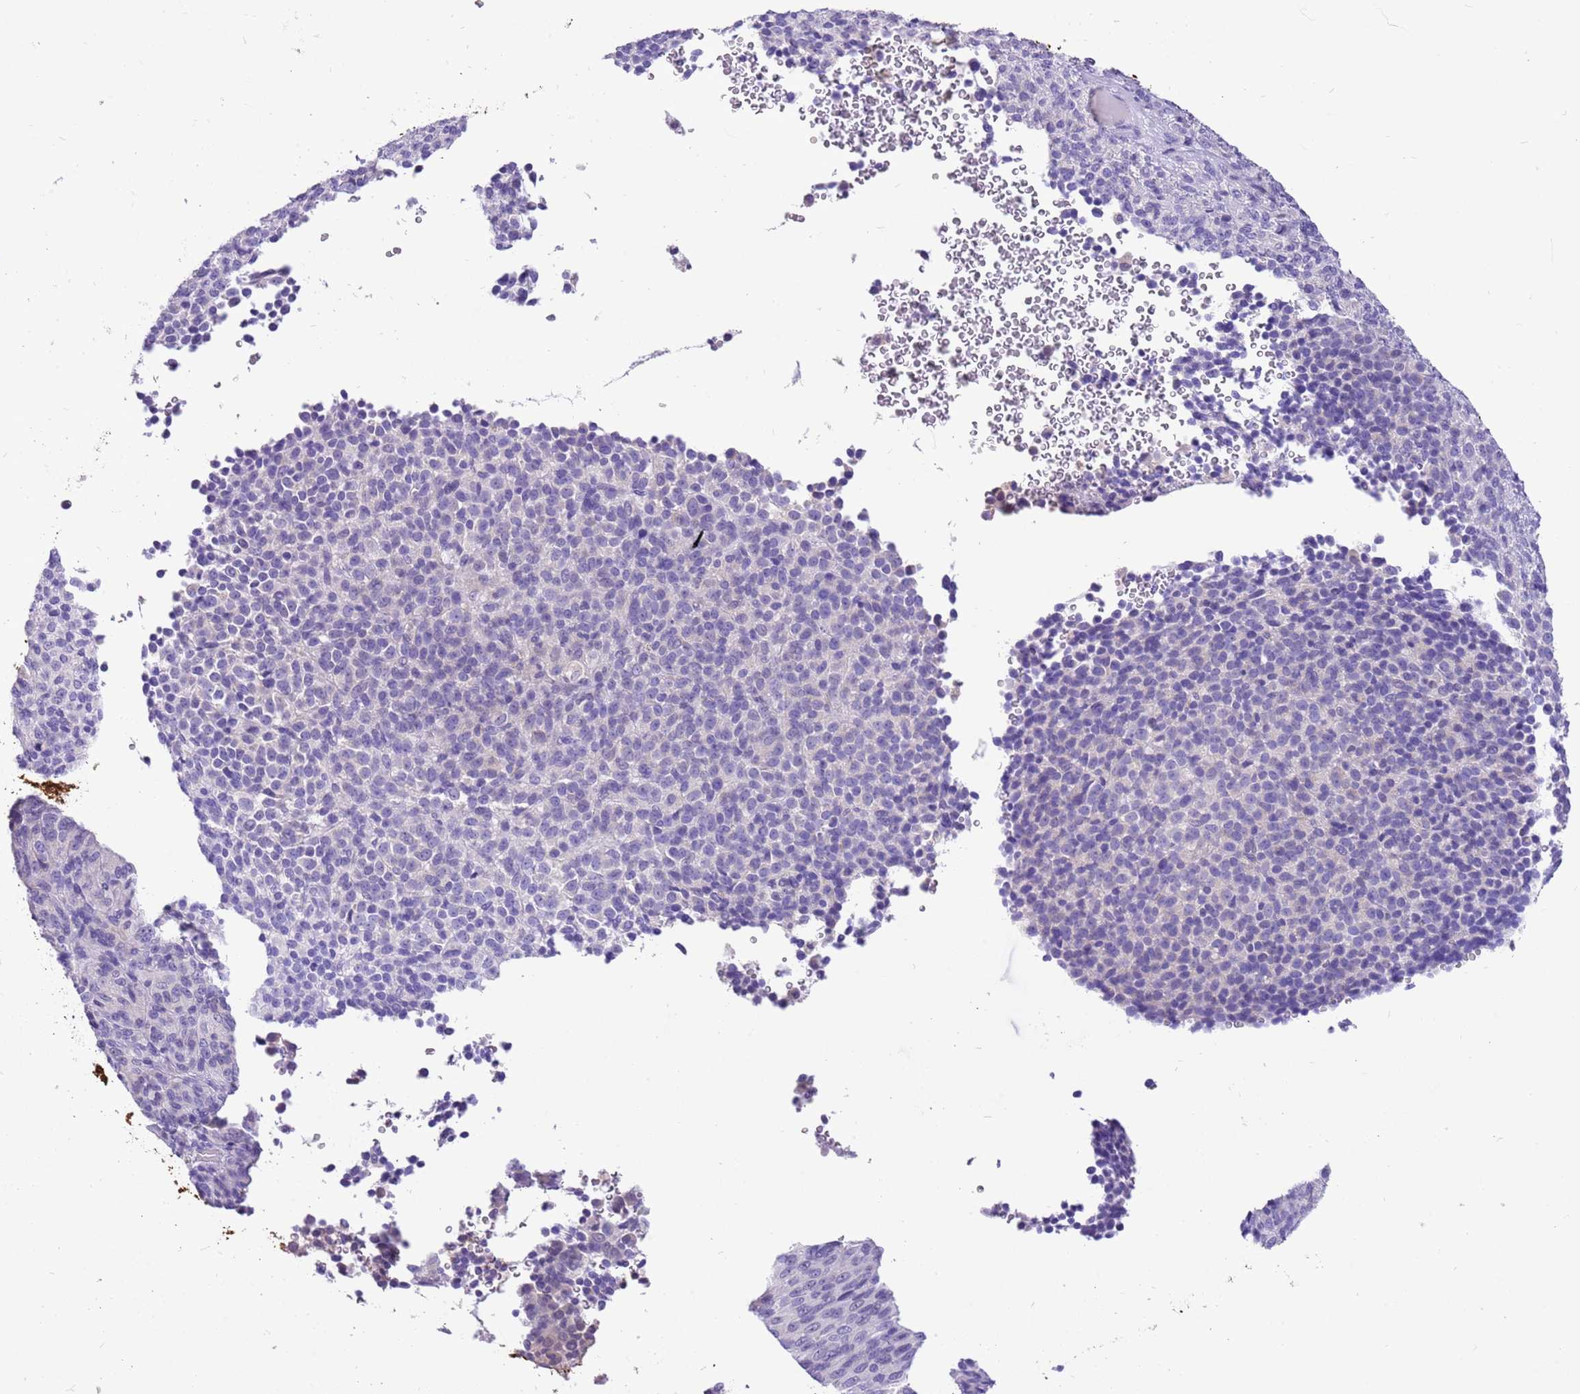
{"staining": {"intensity": "negative", "quantity": "none", "location": "none"}, "tissue": "melanoma", "cell_type": "Tumor cells", "image_type": "cancer", "snomed": [{"axis": "morphology", "description": "Malignant melanoma, Metastatic site"}, {"axis": "topography", "description": "Brain"}], "caption": "Tumor cells are negative for brown protein staining in malignant melanoma (metastatic site).", "gene": "R3HDM4", "patient": {"sex": "female", "age": 56}}